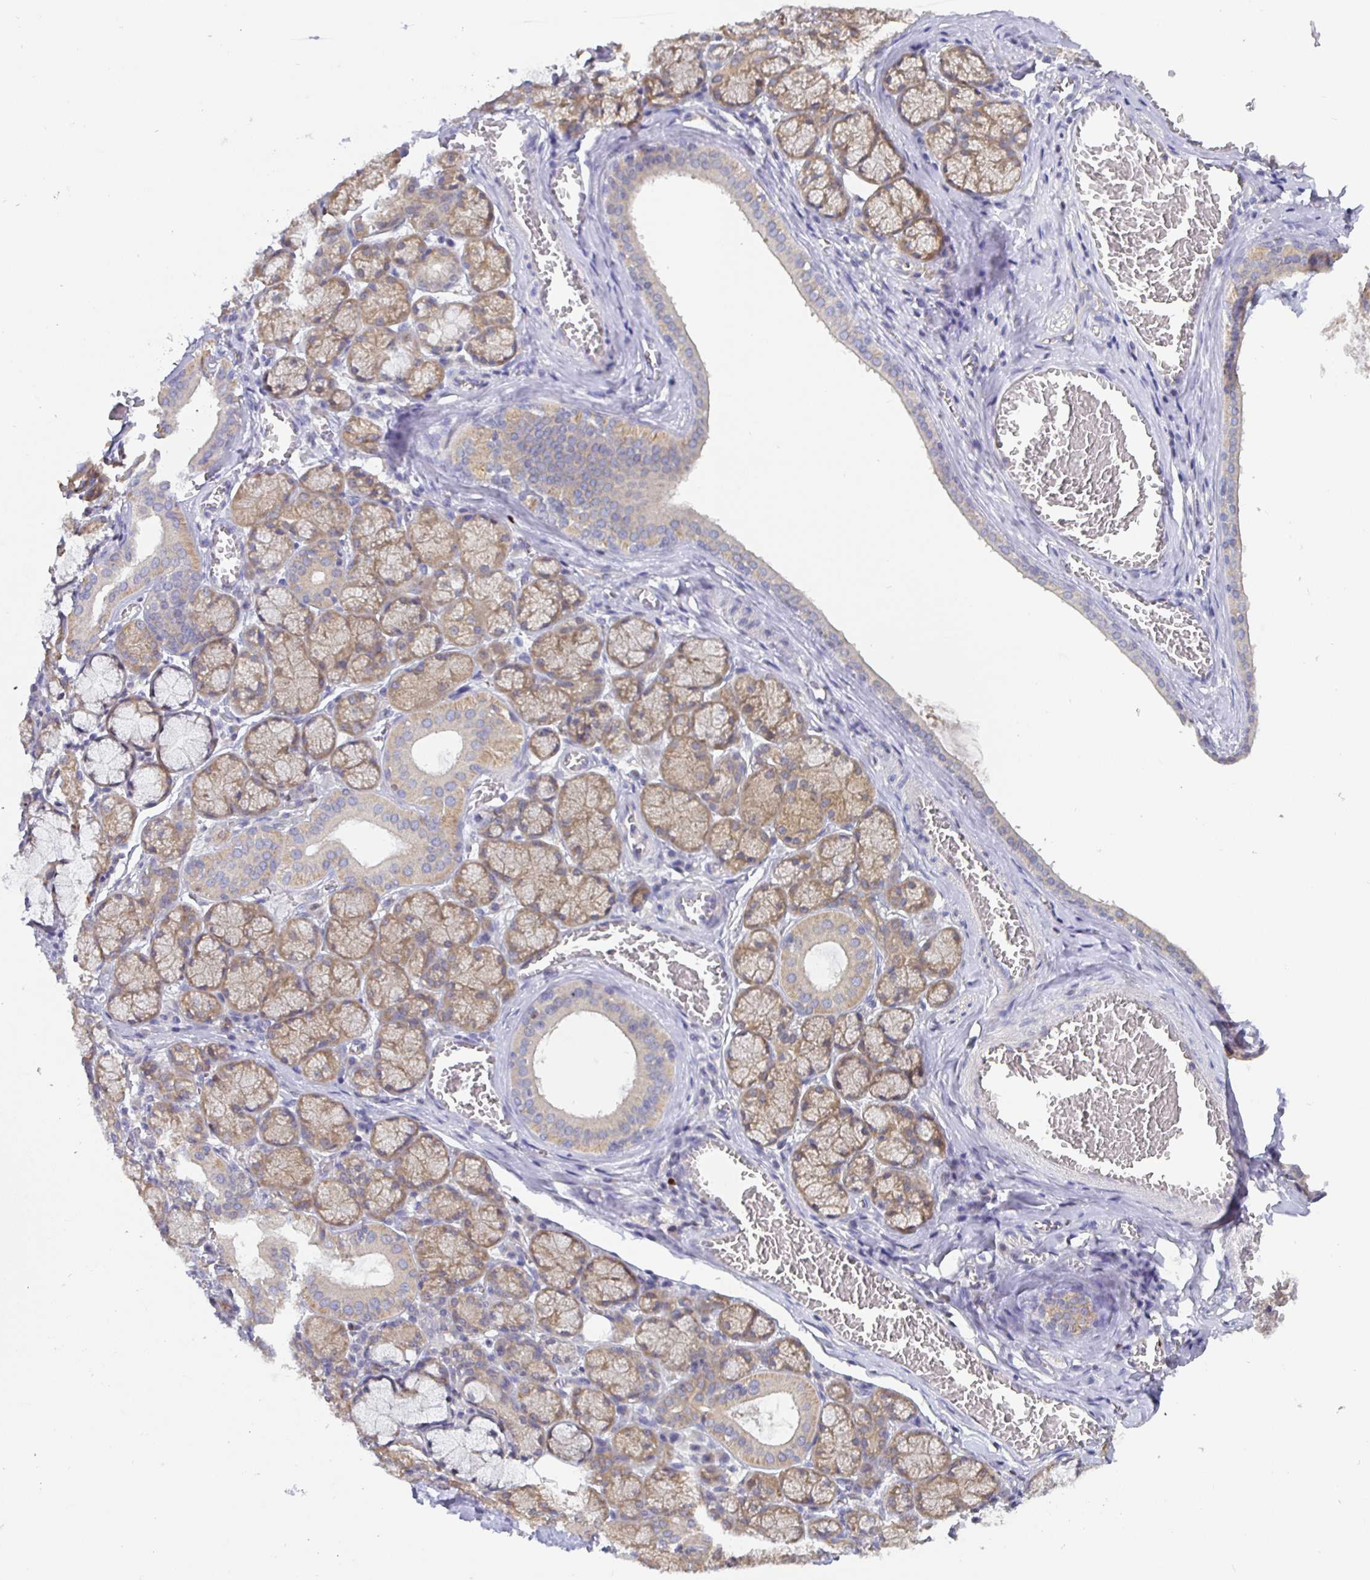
{"staining": {"intensity": "moderate", "quantity": ">75%", "location": "cytoplasmic/membranous"}, "tissue": "salivary gland", "cell_type": "Glandular cells", "image_type": "normal", "snomed": [{"axis": "morphology", "description": "Normal tissue, NOS"}, {"axis": "topography", "description": "Salivary gland"}], "caption": "Immunohistochemical staining of unremarkable human salivary gland reveals moderate cytoplasmic/membranous protein positivity in approximately >75% of glandular cells.", "gene": "SATB1", "patient": {"sex": "female", "age": 24}}